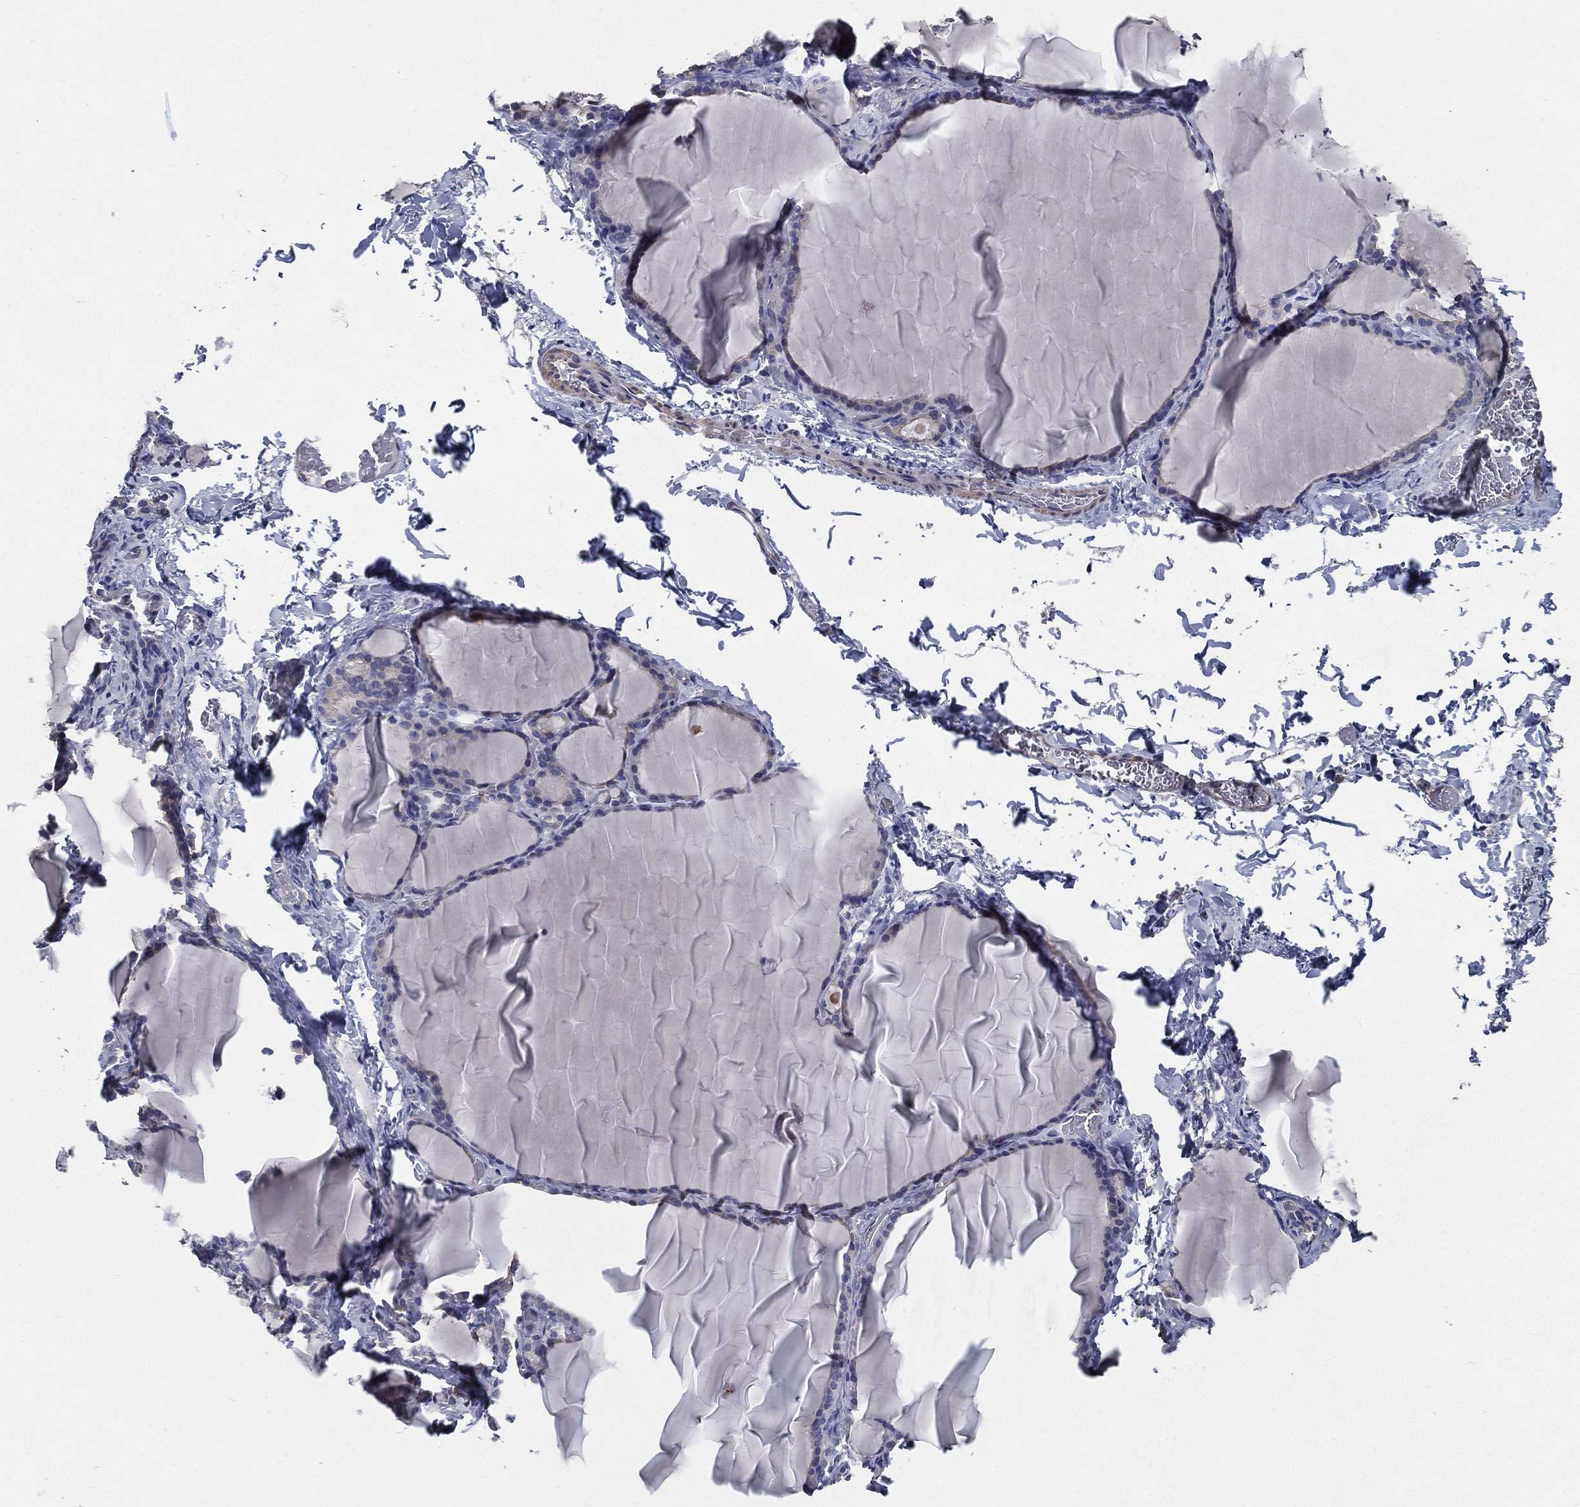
{"staining": {"intensity": "negative", "quantity": "none", "location": "none"}, "tissue": "thyroid gland", "cell_type": "Glandular cells", "image_type": "normal", "snomed": [{"axis": "morphology", "description": "Normal tissue, NOS"}, {"axis": "morphology", "description": "Hyperplasia, NOS"}, {"axis": "topography", "description": "Thyroid gland"}], "caption": "Immunohistochemistry (IHC) image of normal thyroid gland: human thyroid gland stained with DAB (3,3'-diaminobenzidine) reveals no significant protein expression in glandular cells.", "gene": "SERPINB2", "patient": {"sex": "female", "age": 27}}